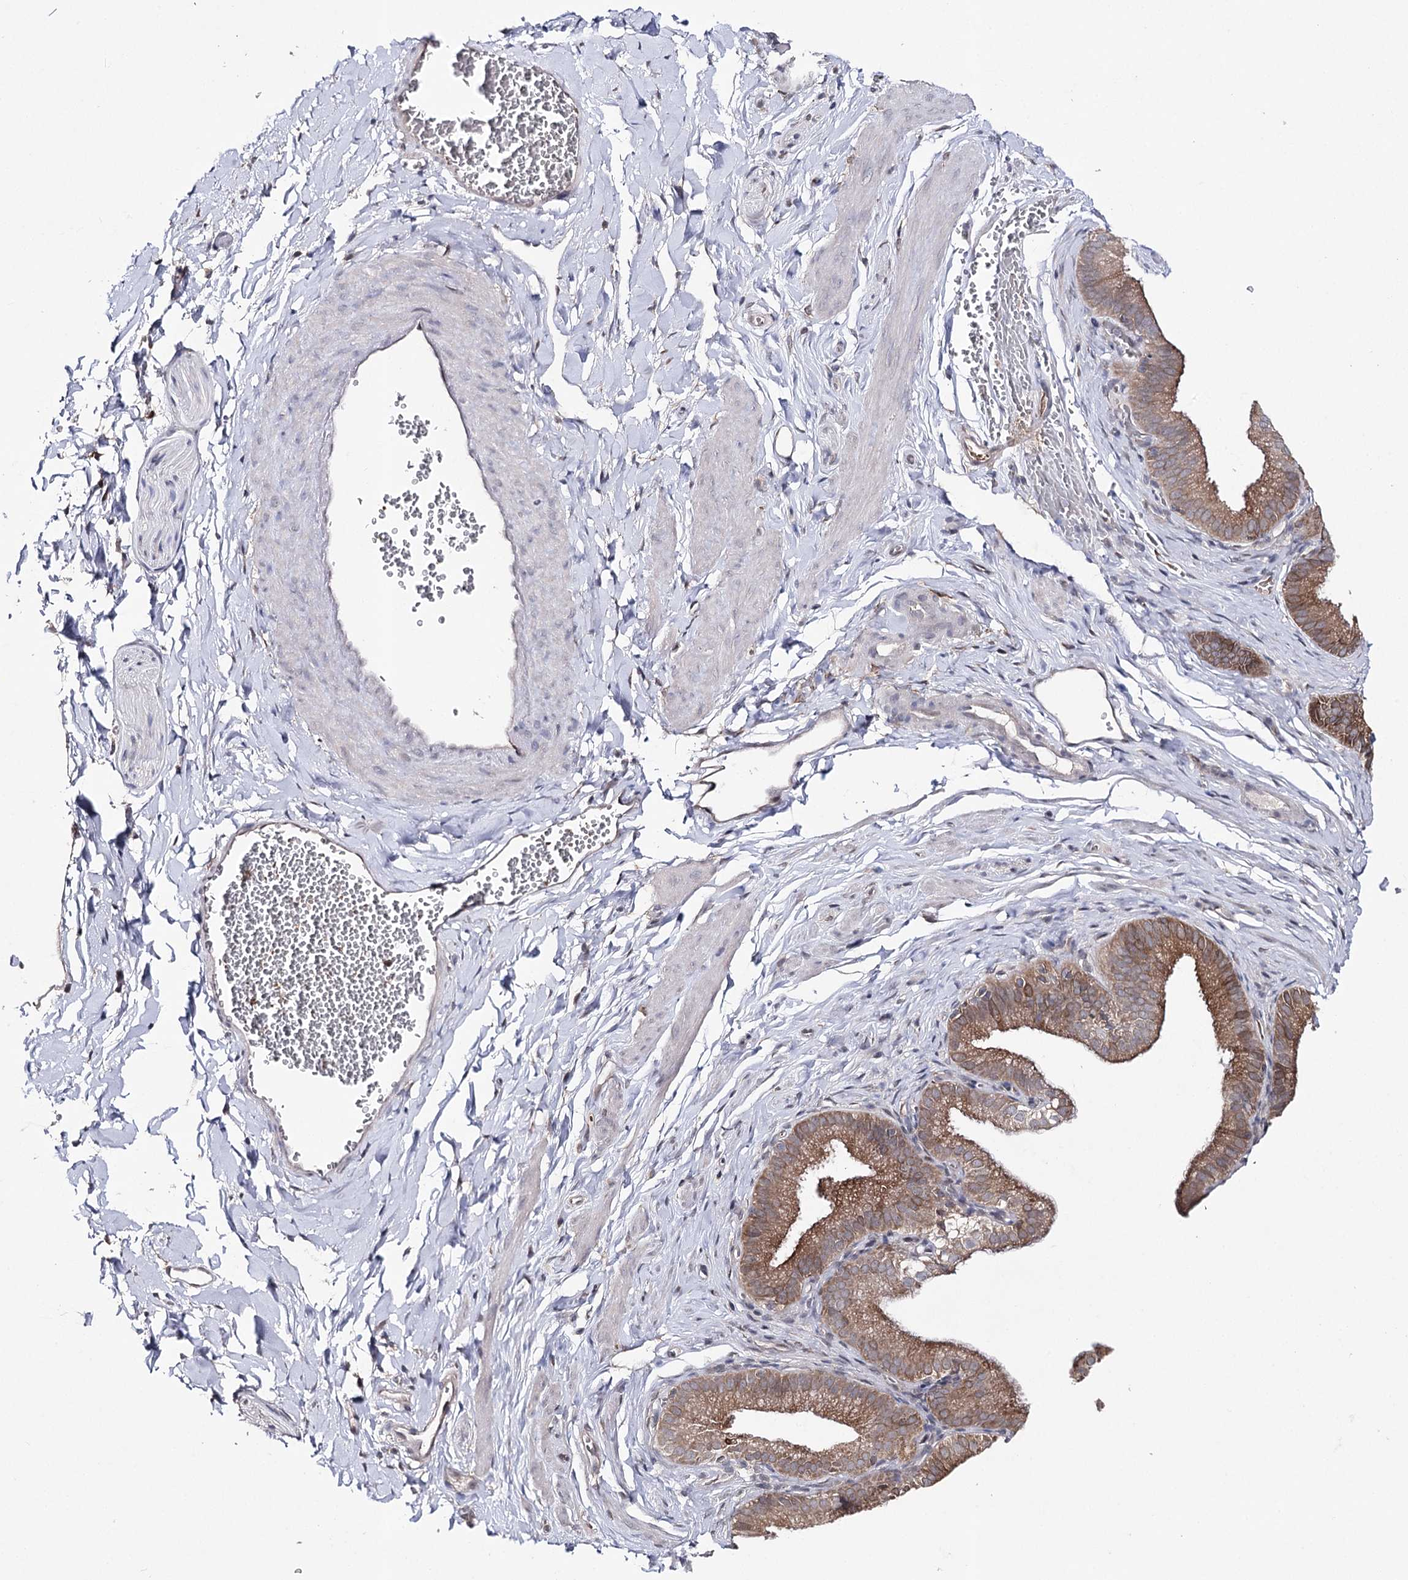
{"staining": {"intensity": "negative", "quantity": "none", "location": "none"}, "tissue": "adipose tissue", "cell_type": "Adipocytes", "image_type": "normal", "snomed": [{"axis": "morphology", "description": "Normal tissue, NOS"}, {"axis": "topography", "description": "Gallbladder"}, {"axis": "topography", "description": "Peripheral nerve tissue"}], "caption": "DAB immunohistochemical staining of normal adipose tissue displays no significant expression in adipocytes.", "gene": "HSD11B2", "patient": {"sex": "male", "age": 38}}